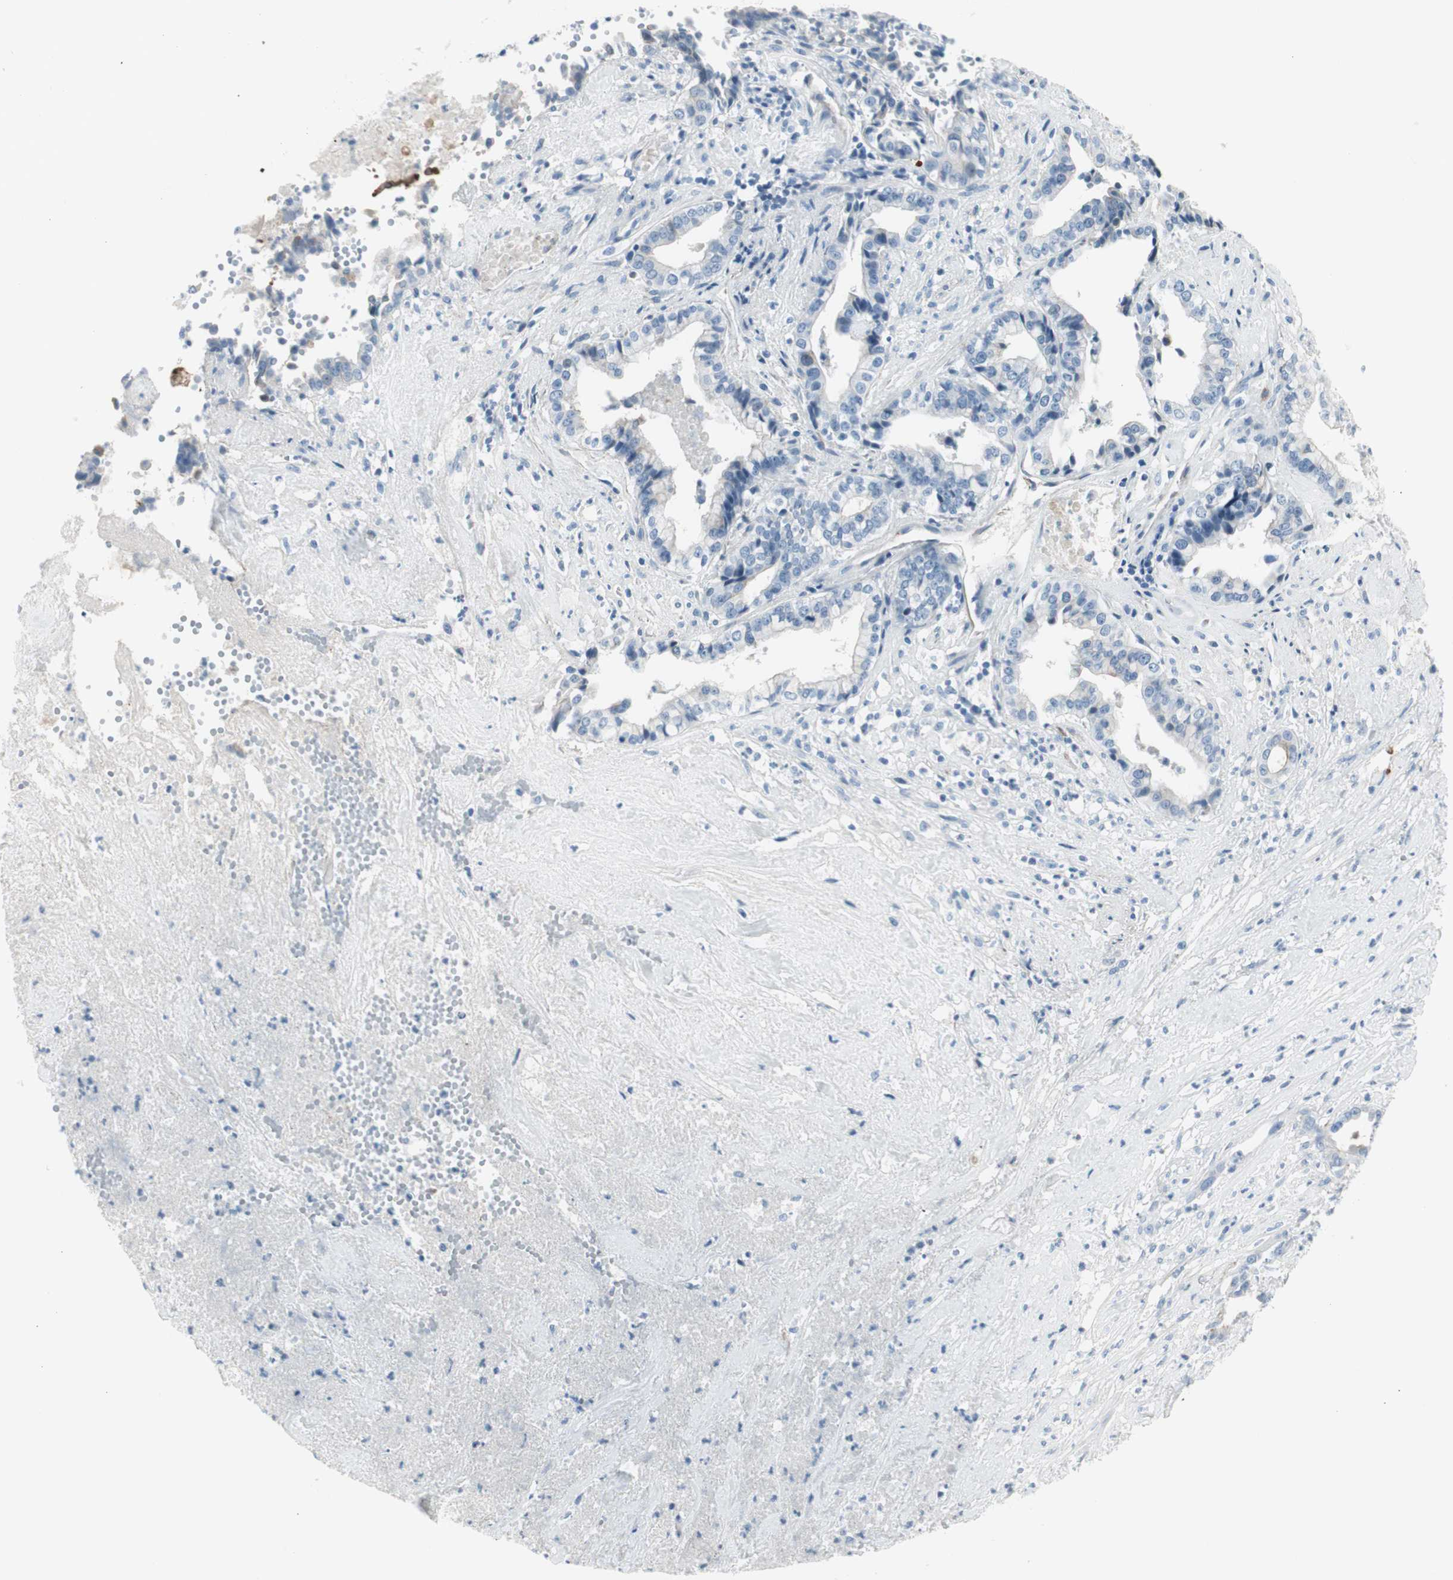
{"staining": {"intensity": "negative", "quantity": "none", "location": "none"}, "tissue": "liver cancer", "cell_type": "Tumor cells", "image_type": "cancer", "snomed": [{"axis": "morphology", "description": "Cholangiocarcinoma"}, {"axis": "topography", "description": "Liver"}], "caption": "Tumor cells are negative for protein expression in human cholangiocarcinoma (liver).", "gene": "CDHR5", "patient": {"sex": "female", "age": 61}}